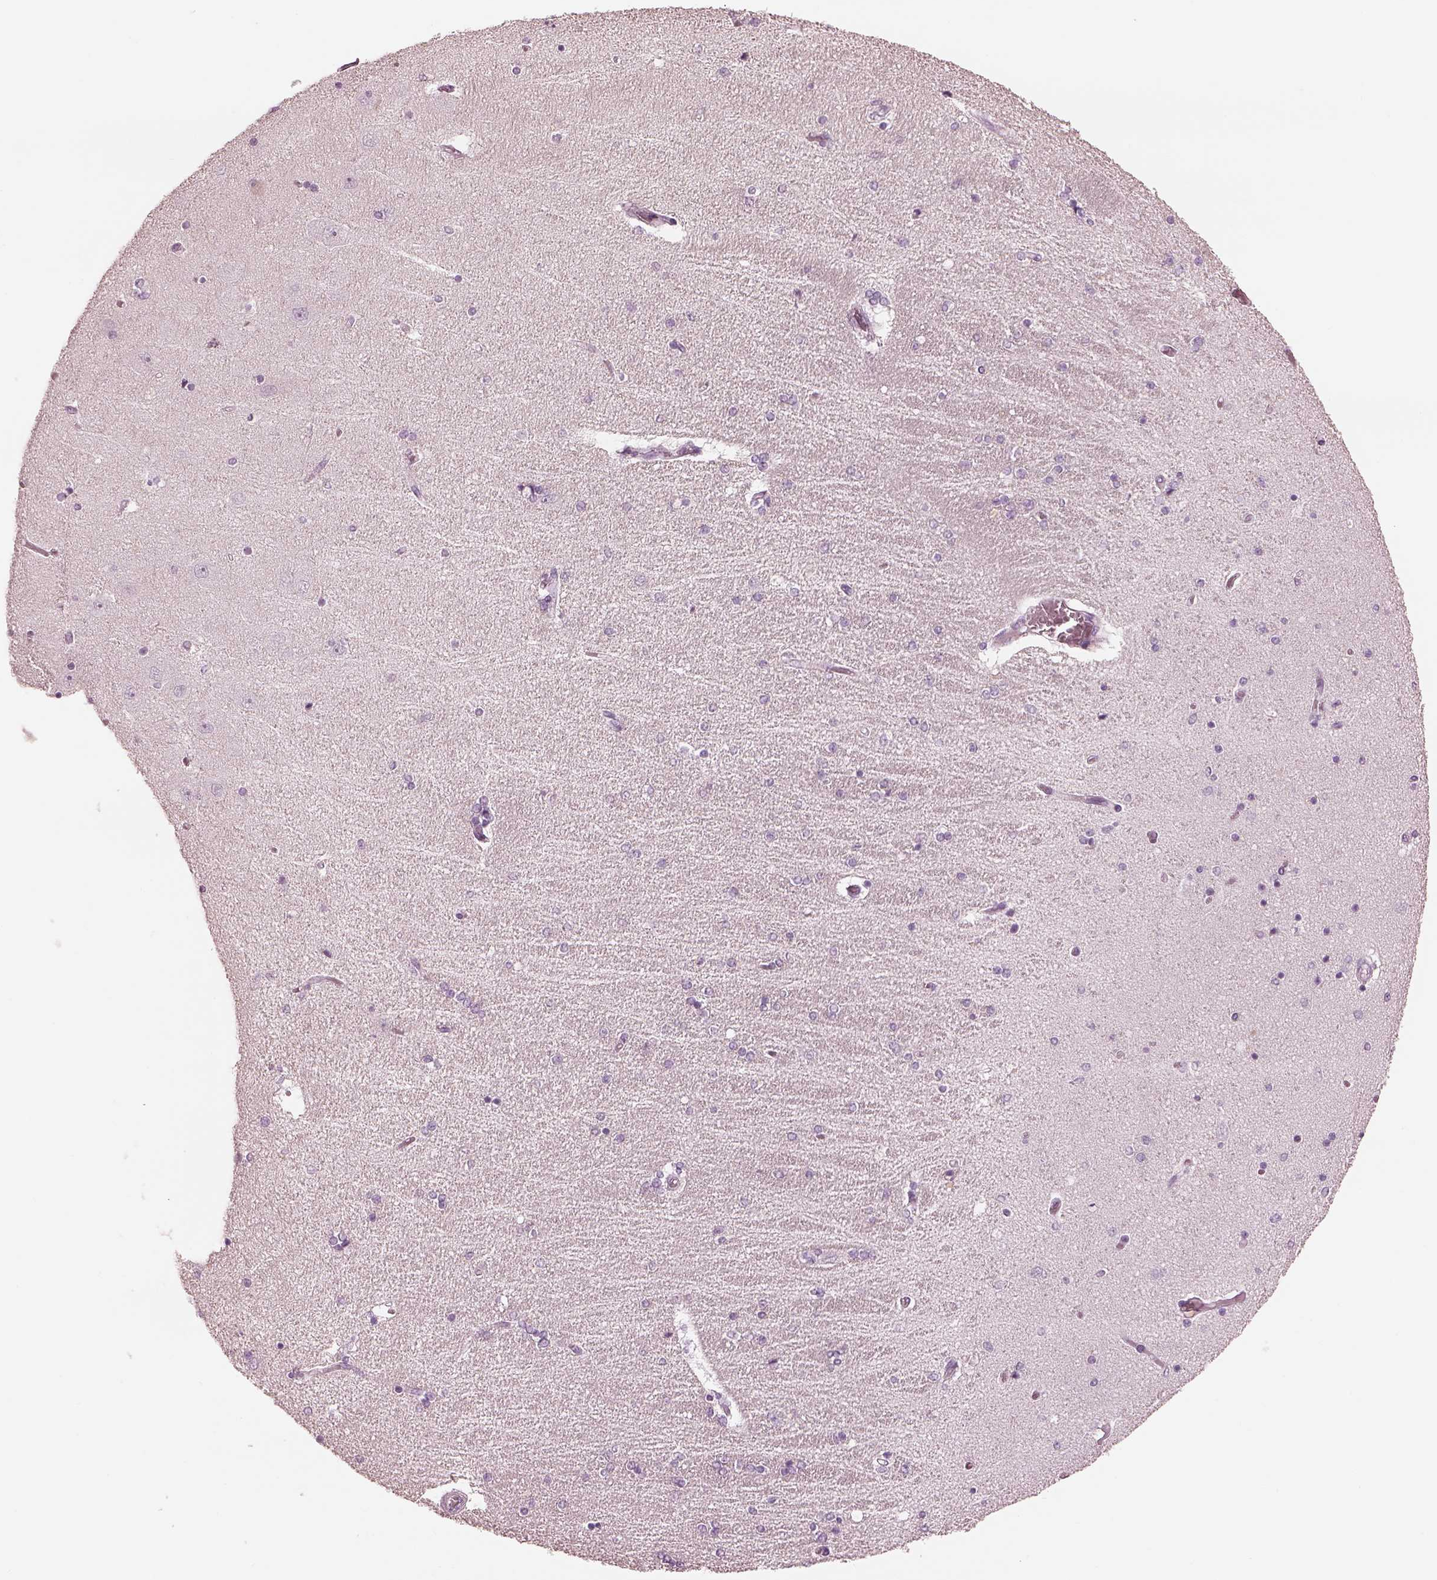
{"staining": {"intensity": "negative", "quantity": "none", "location": "none"}, "tissue": "hippocampus", "cell_type": "Glial cells", "image_type": "normal", "snomed": [{"axis": "morphology", "description": "Normal tissue, NOS"}, {"axis": "topography", "description": "Hippocampus"}], "caption": "Immunohistochemical staining of normal hippocampus demonstrates no significant positivity in glial cells.", "gene": "RSPH9", "patient": {"sex": "female", "age": 54}}